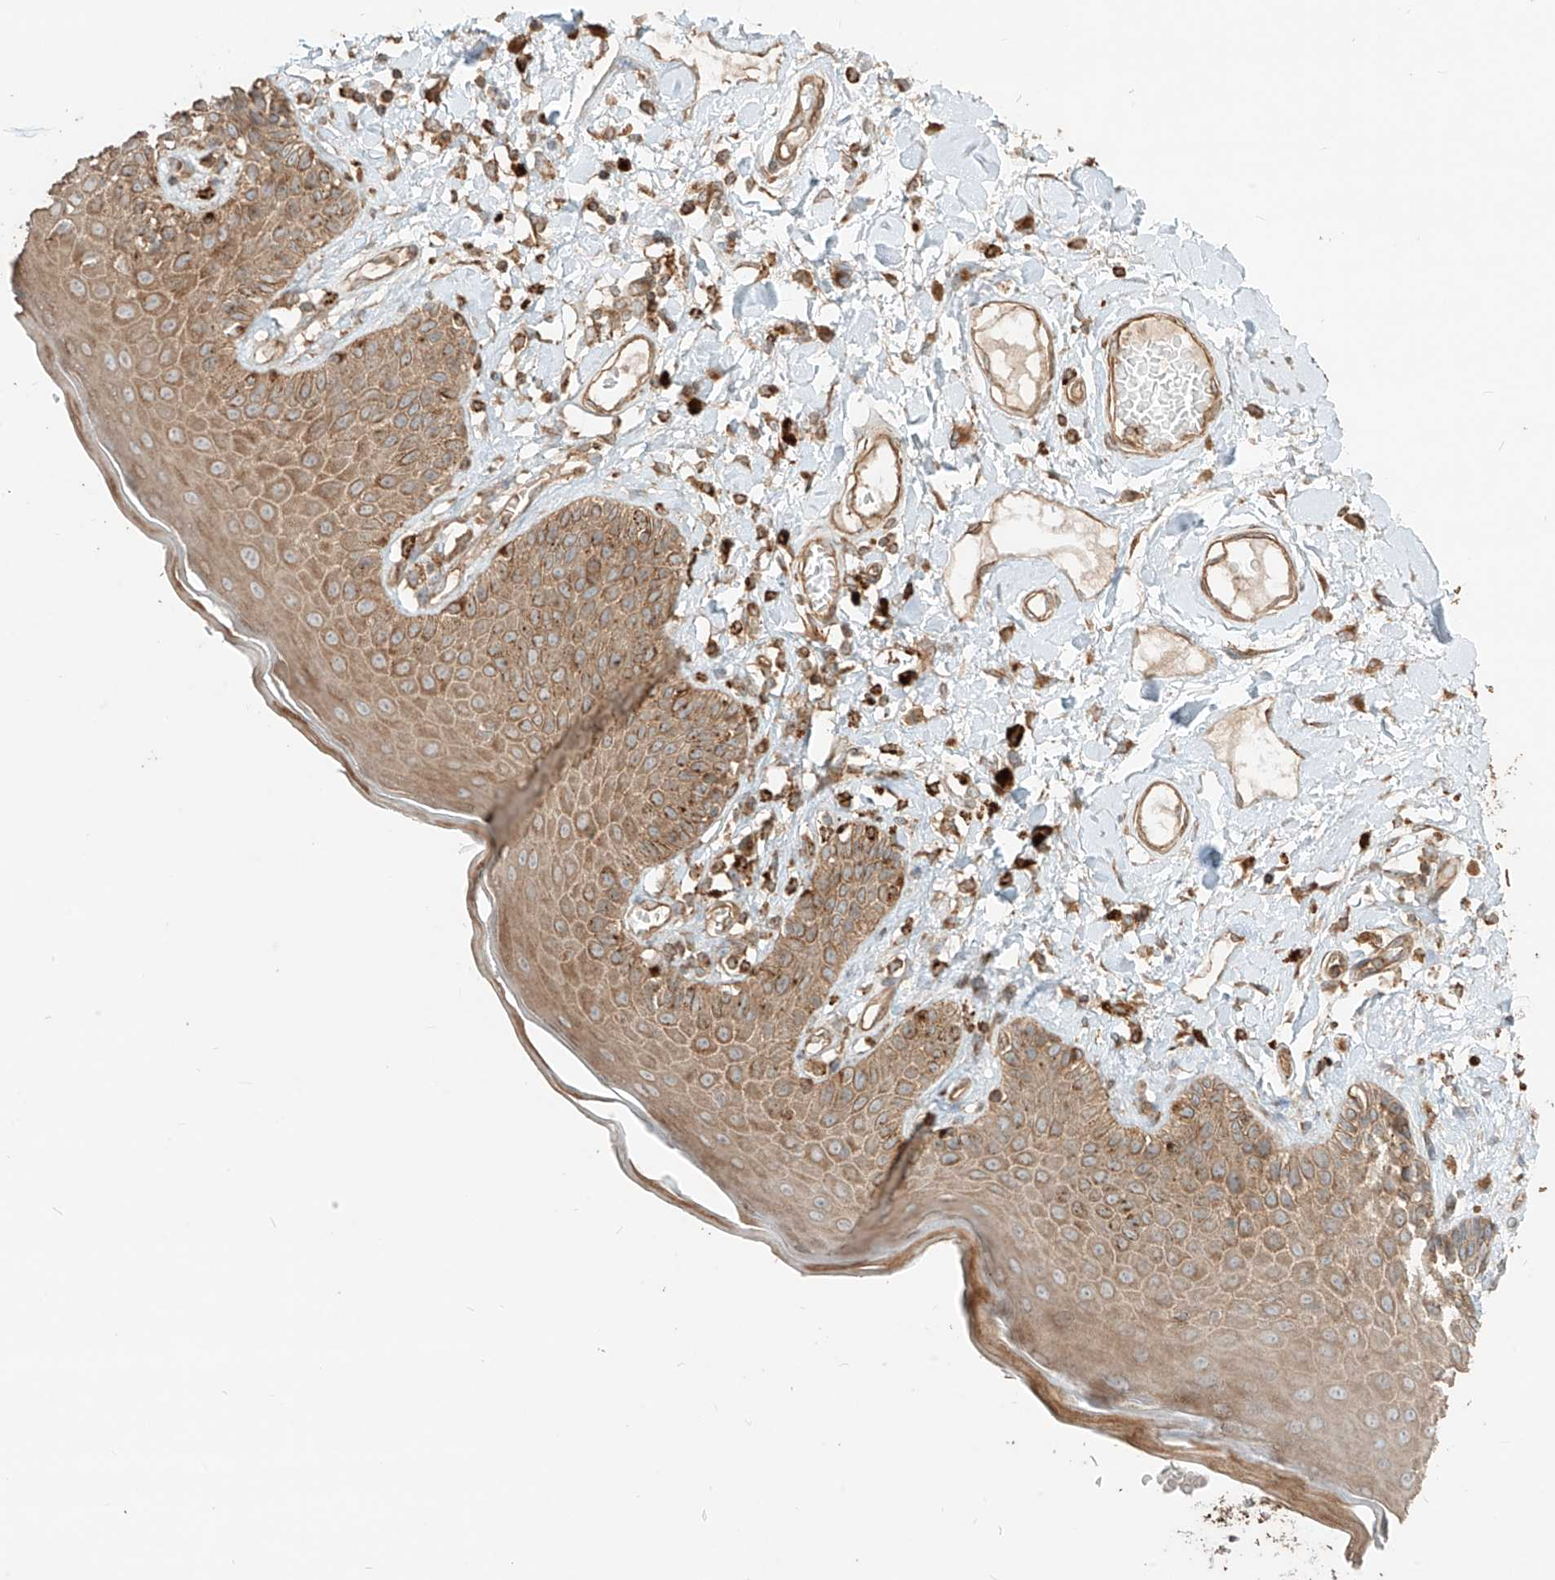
{"staining": {"intensity": "moderate", "quantity": ">75%", "location": "cytoplasmic/membranous"}, "tissue": "skin", "cell_type": "Epidermal cells", "image_type": "normal", "snomed": [{"axis": "morphology", "description": "Normal tissue, NOS"}, {"axis": "topography", "description": "Anal"}], "caption": "Moderate cytoplasmic/membranous staining for a protein is appreciated in about >75% of epidermal cells of benign skin using IHC.", "gene": "CCDC115", "patient": {"sex": "female", "age": 78}}